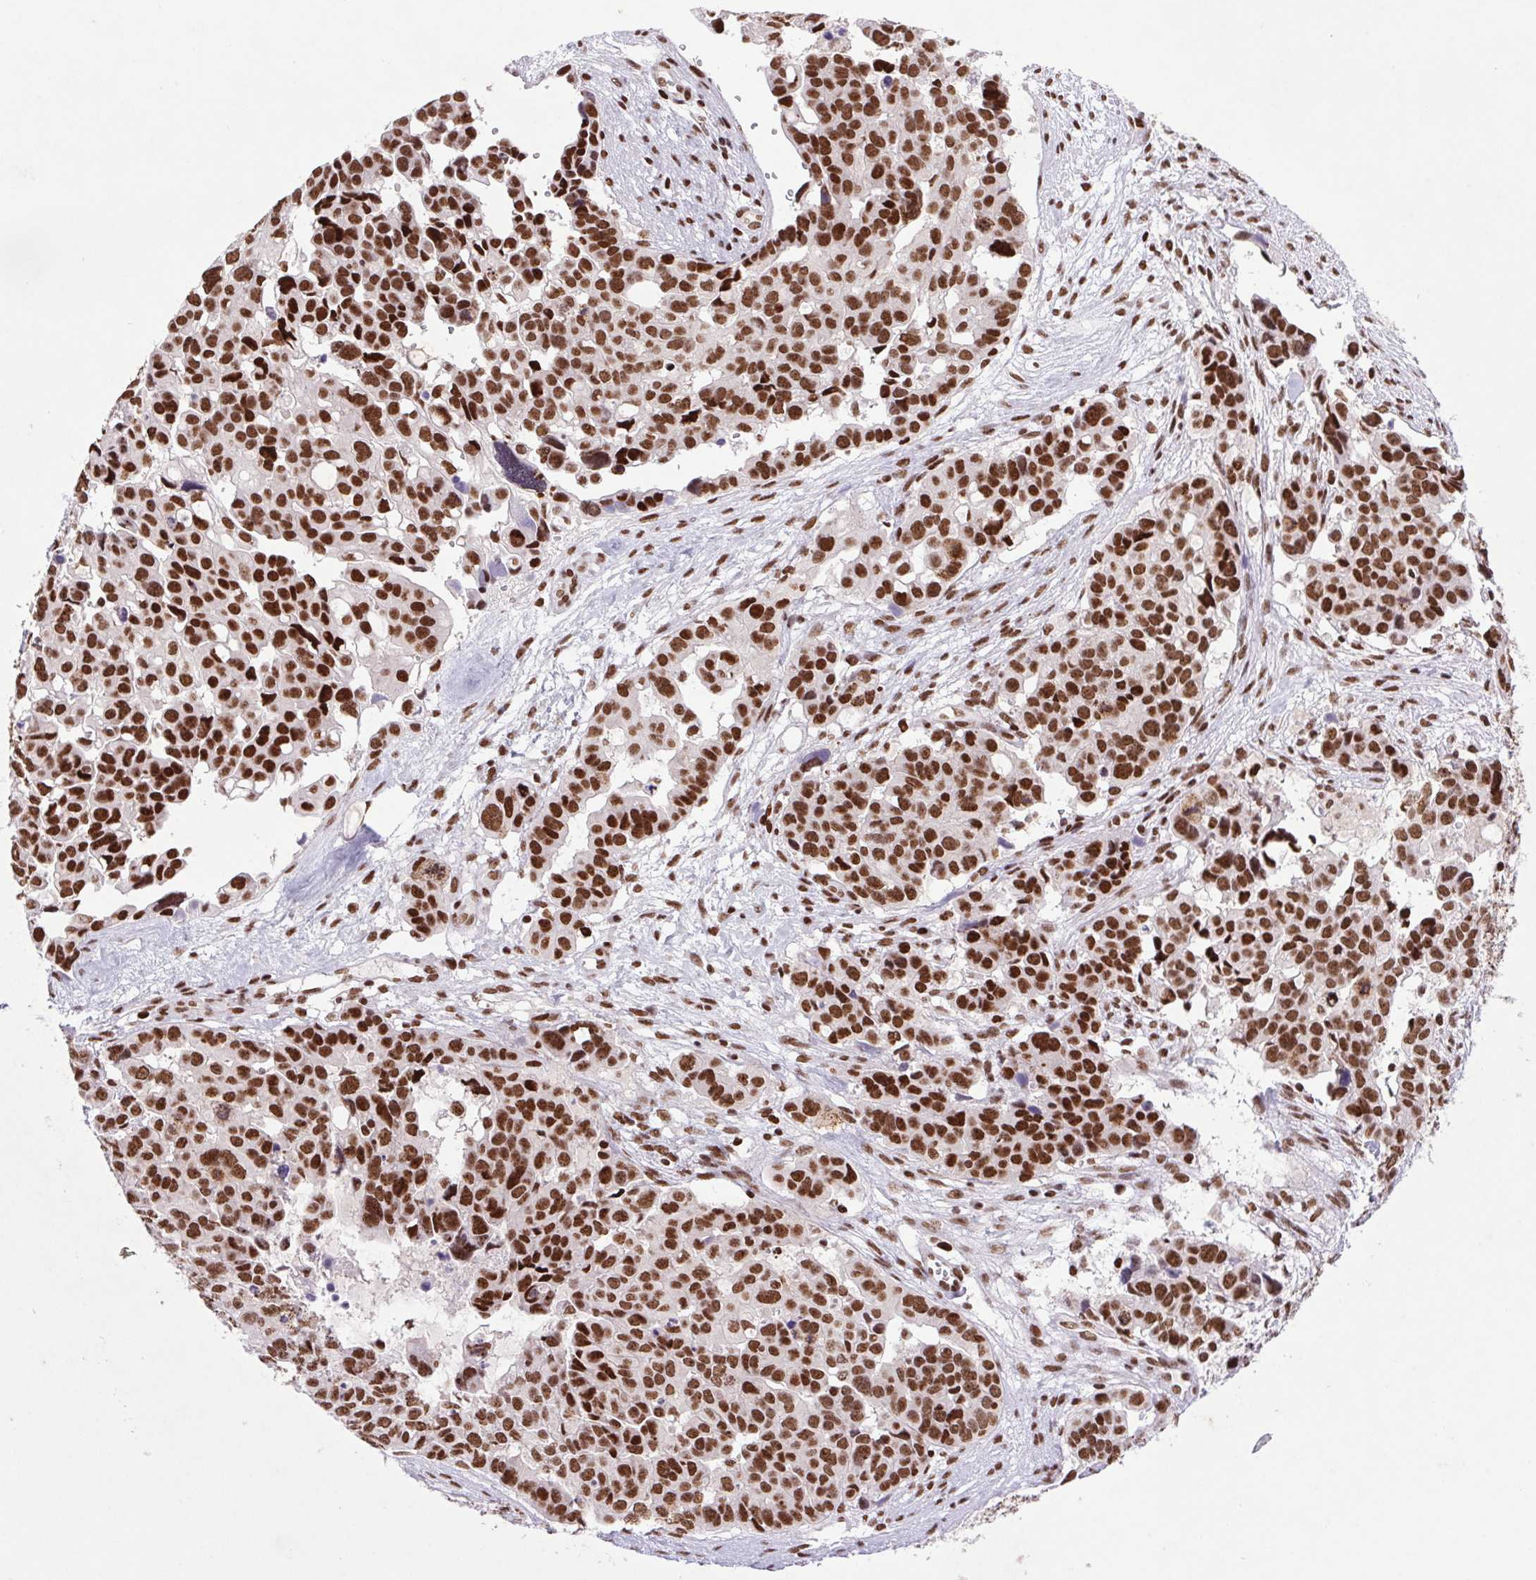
{"staining": {"intensity": "strong", "quantity": ">75%", "location": "nuclear"}, "tissue": "ovarian cancer", "cell_type": "Tumor cells", "image_type": "cancer", "snomed": [{"axis": "morphology", "description": "Carcinoma, endometroid"}, {"axis": "topography", "description": "Ovary"}], "caption": "Tumor cells show high levels of strong nuclear expression in approximately >75% of cells in ovarian endometroid carcinoma.", "gene": "LDLRAD4", "patient": {"sex": "female", "age": 78}}